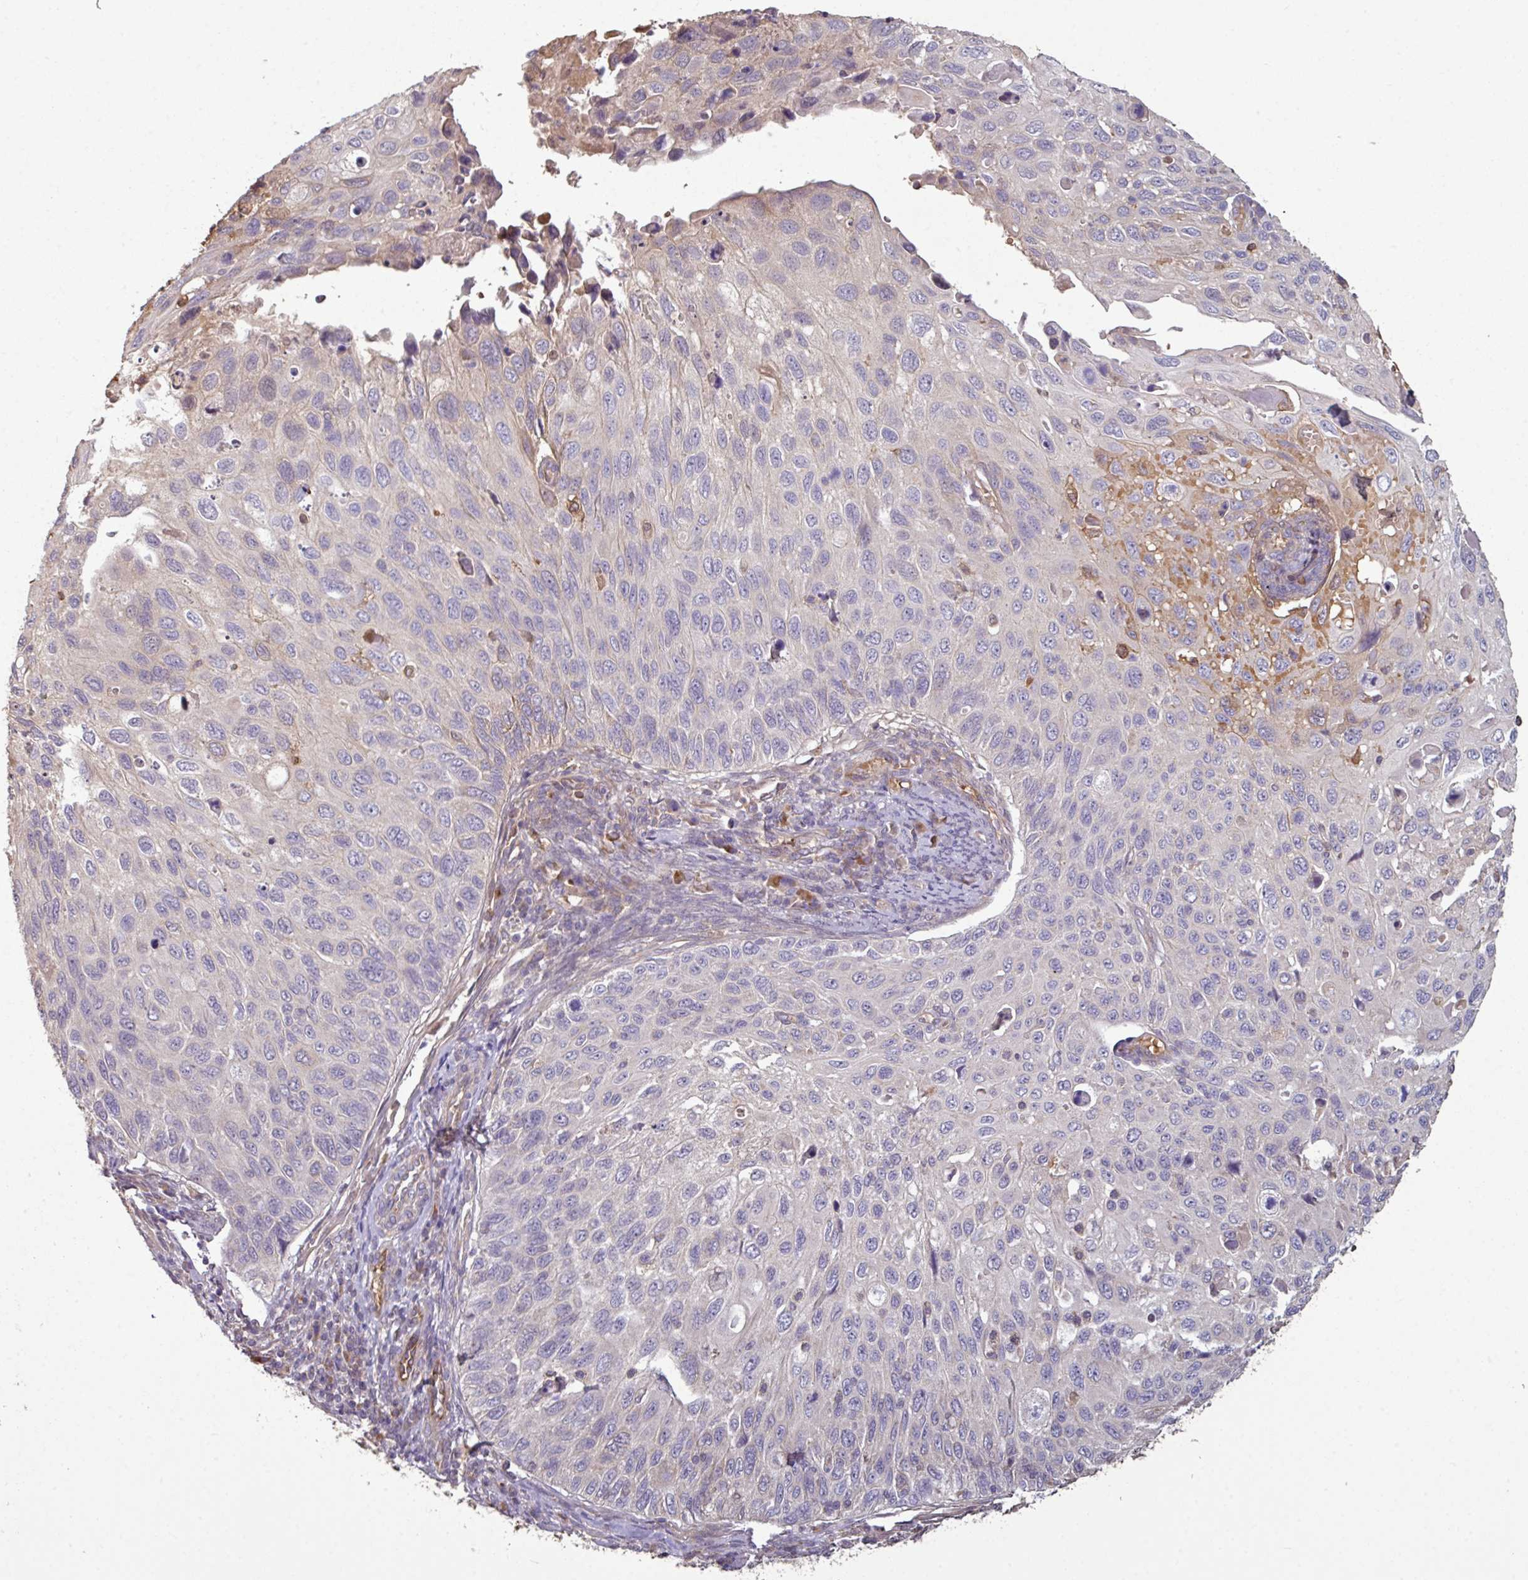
{"staining": {"intensity": "negative", "quantity": "none", "location": "none"}, "tissue": "cervical cancer", "cell_type": "Tumor cells", "image_type": "cancer", "snomed": [{"axis": "morphology", "description": "Squamous cell carcinoma, NOS"}, {"axis": "topography", "description": "Cervix"}], "caption": "Tumor cells show no significant staining in cervical squamous cell carcinoma. Brightfield microscopy of immunohistochemistry (IHC) stained with DAB (3,3'-diaminobenzidine) (brown) and hematoxylin (blue), captured at high magnification.", "gene": "NHSL2", "patient": {"sex": "female", "age": 70}}